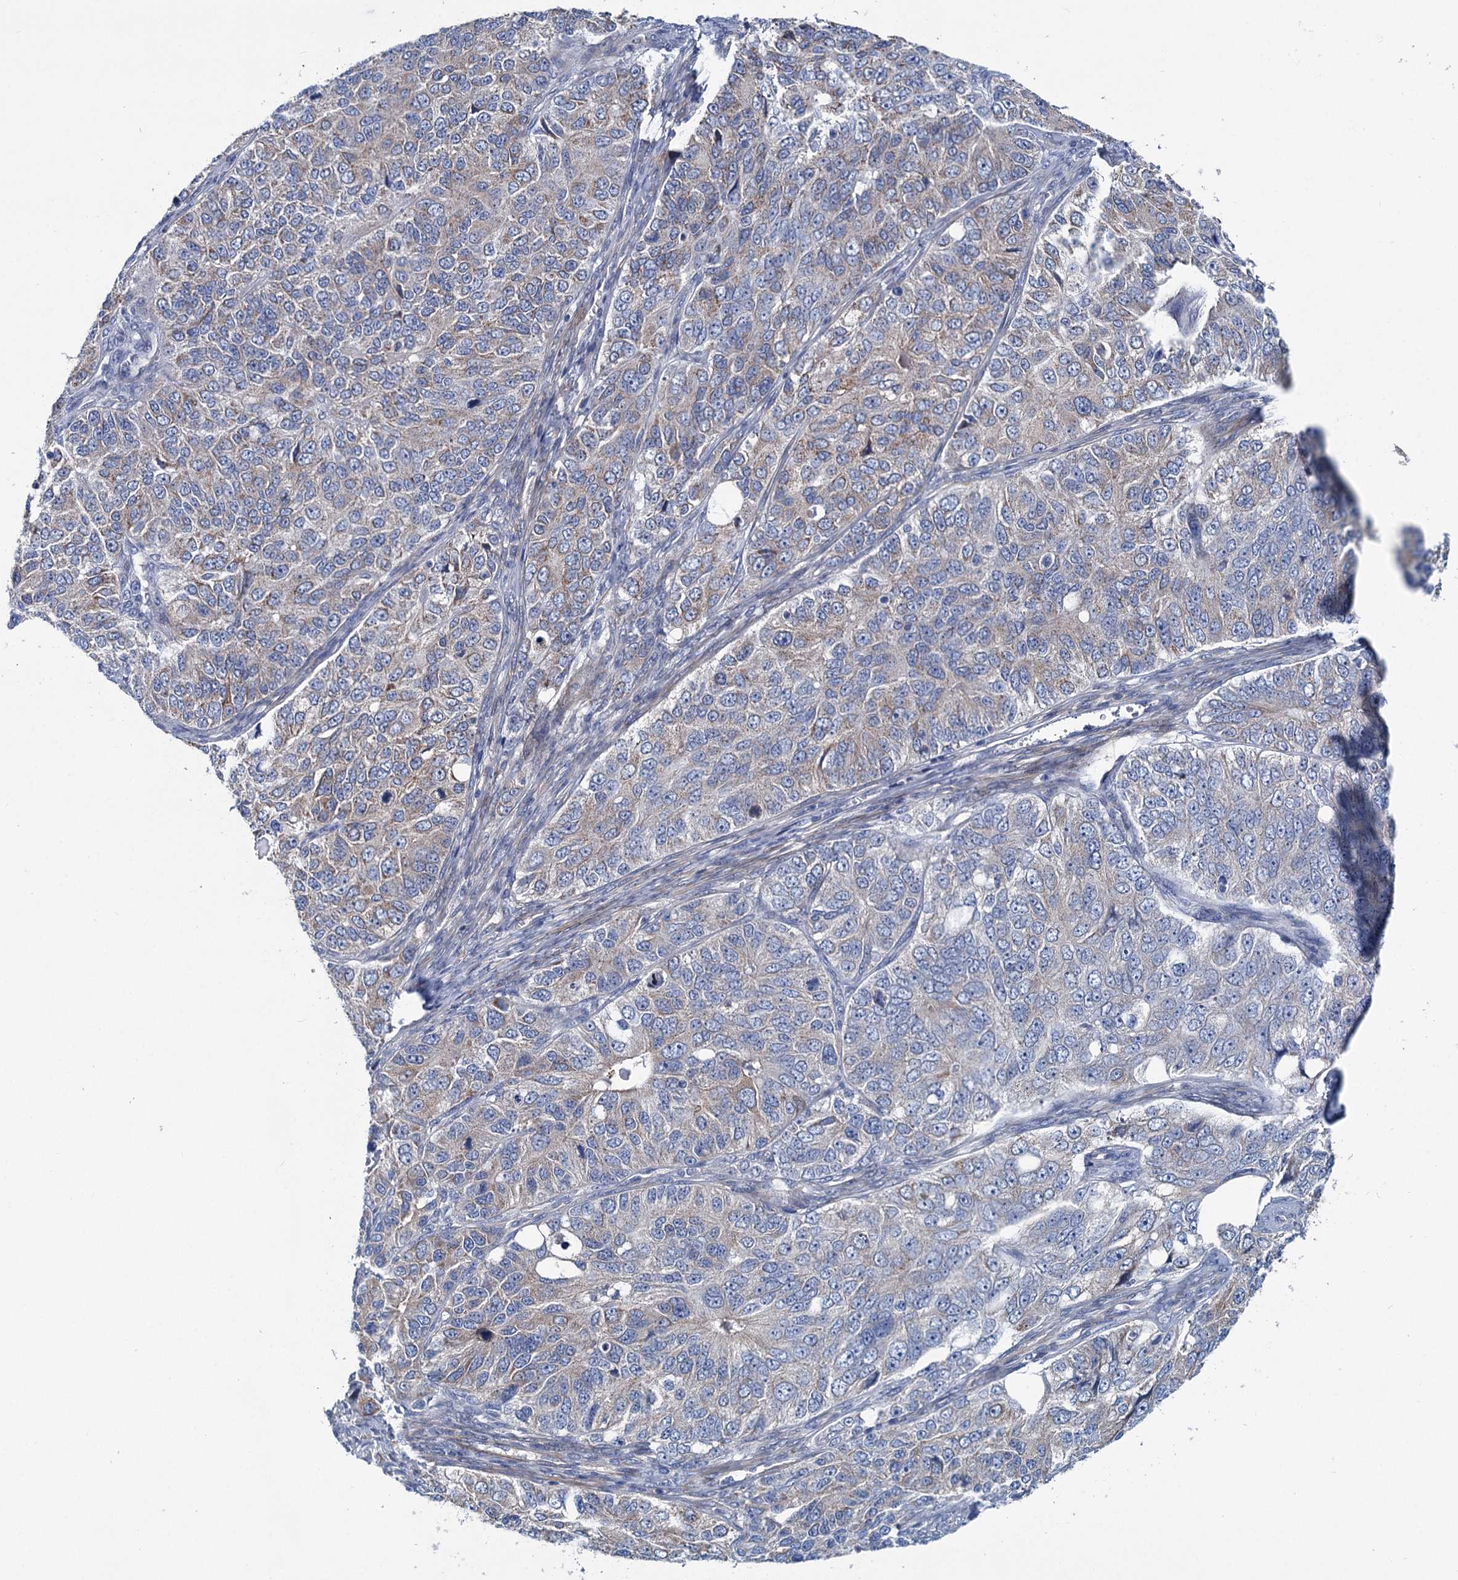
{"staining": {"intensity": "moderate", "quantity": "<25%", "location": "cytoplasmic/membranous"}, "tissue": "ovarian cancer", "cell_type": "Tumor cells", "image_type": "cancer", "snomed": [{"axis": "morphology", "description": "Carcinoma, endometroid"}, {"axis": "topography", "description": "Ovary"}], "caption": "Ovarian cancer stained for a protein reveals moderate cytoplasmic/membranous positivity in tumor cells. The protein is stained brown, and the nuclei are stained in blue (DAB IHC with brightfield microscopy, high magnification).", "gene": "CHDH", "patient": {"sex": "female", "age": 51}}